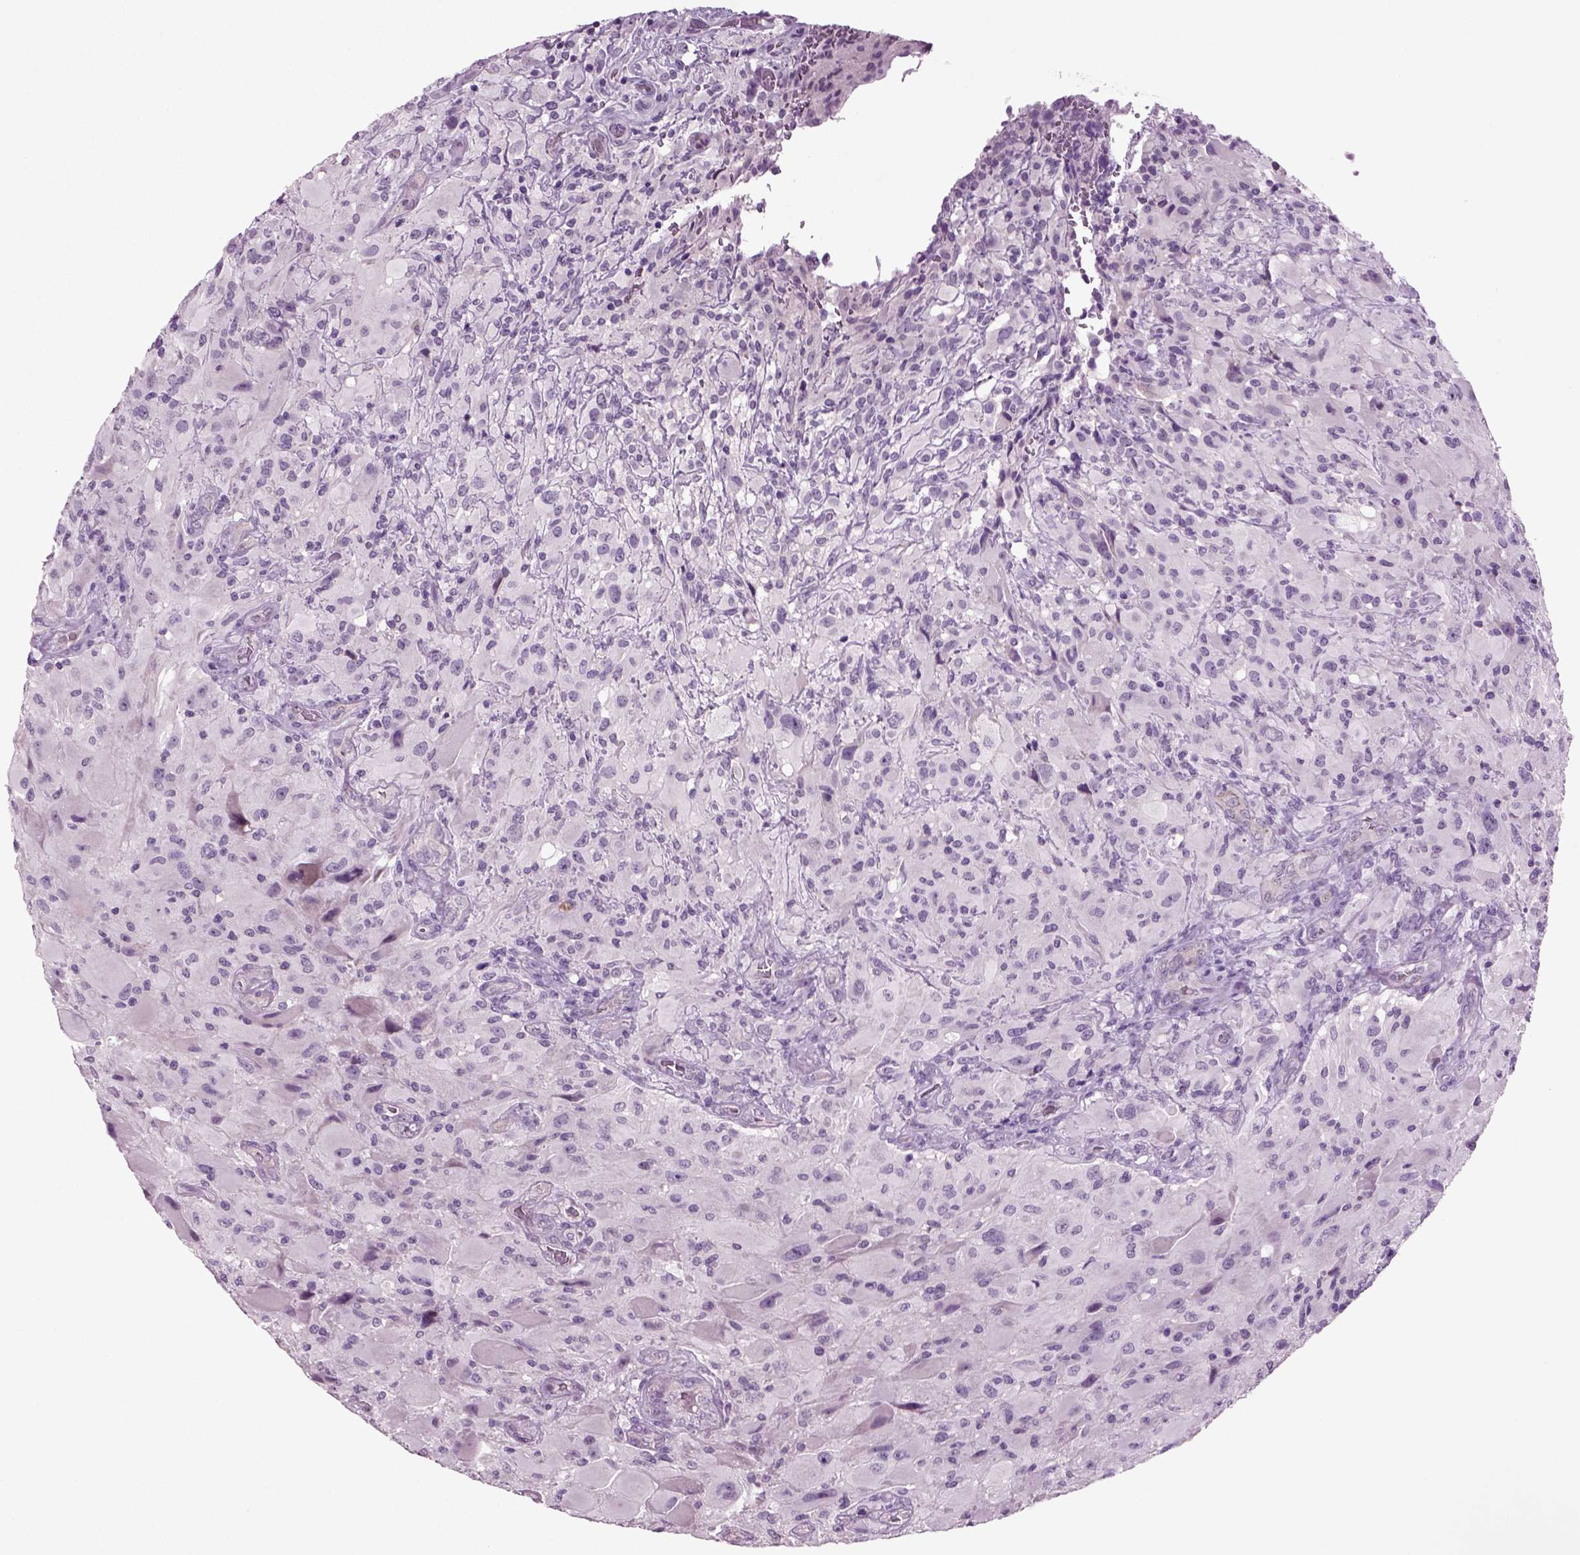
{"staining": {"intensity": "negative", "quantity": "none", "location": "none"}, "tissue": "glioma", "cell_type": "Tumor cells", "image_type": "cancer", "snomed": [{"axis": "morphology", "description": "Glioma, malignant, High grade"}, {"axis": "topography", "description": "Cerebral cortex"}], "caption": "Tumor cells are negative for brown protein staining in glioma. The staining was performed using DAB to visualize the protein expression in brown, while the nuclei were stained in blue with hematoxylin (Magnification: 20x).", "gene": "COL9A2", "patient": {"sex": "male", "age": 35}}